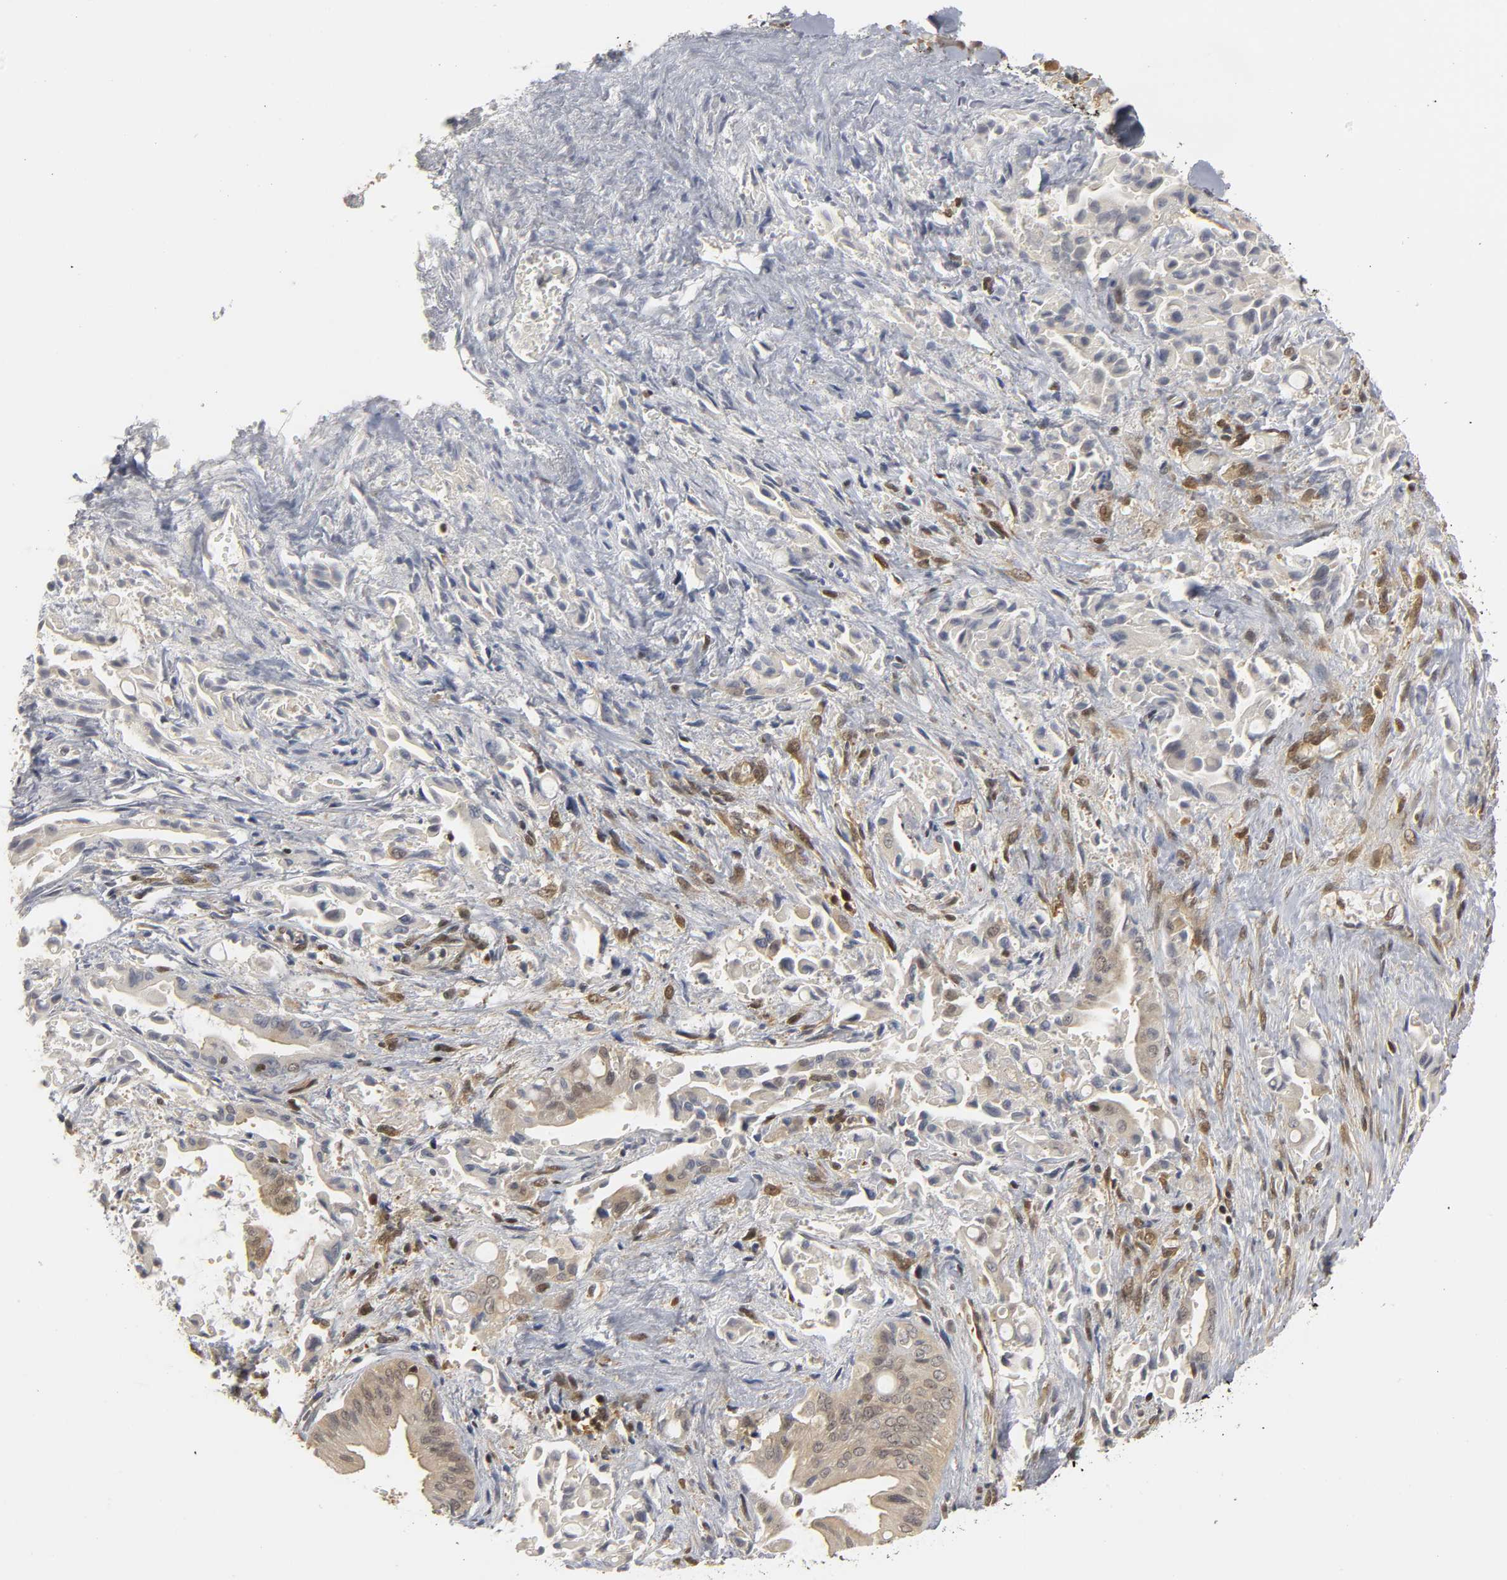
{"staining": {"intensity": "weak", "quantity": ">75%", "location": "cytoplasmic/membranous"}, "tissue": "liver cancer", "cell_type": "Tumor cells", "image_type": "cancer", "snomed": [{"axis": "morphology", "description": "Cholangiocarcinoma"}, {"axis": "topography", "description": "Liver"}], "caption": "Immunohistochemistry (IHC) histopathology image of neoplastic tissue: cholangiocarcinoma (liver) stained using immunohistochemistry shows low levels of weak protein expression localized specifically in the cytoplasmic/membranous of tumor cells, appearing as a cytoplasmic/membranous brown color.", "gene": "PARK7", "patient": {"sex": "male", "age": 58}}